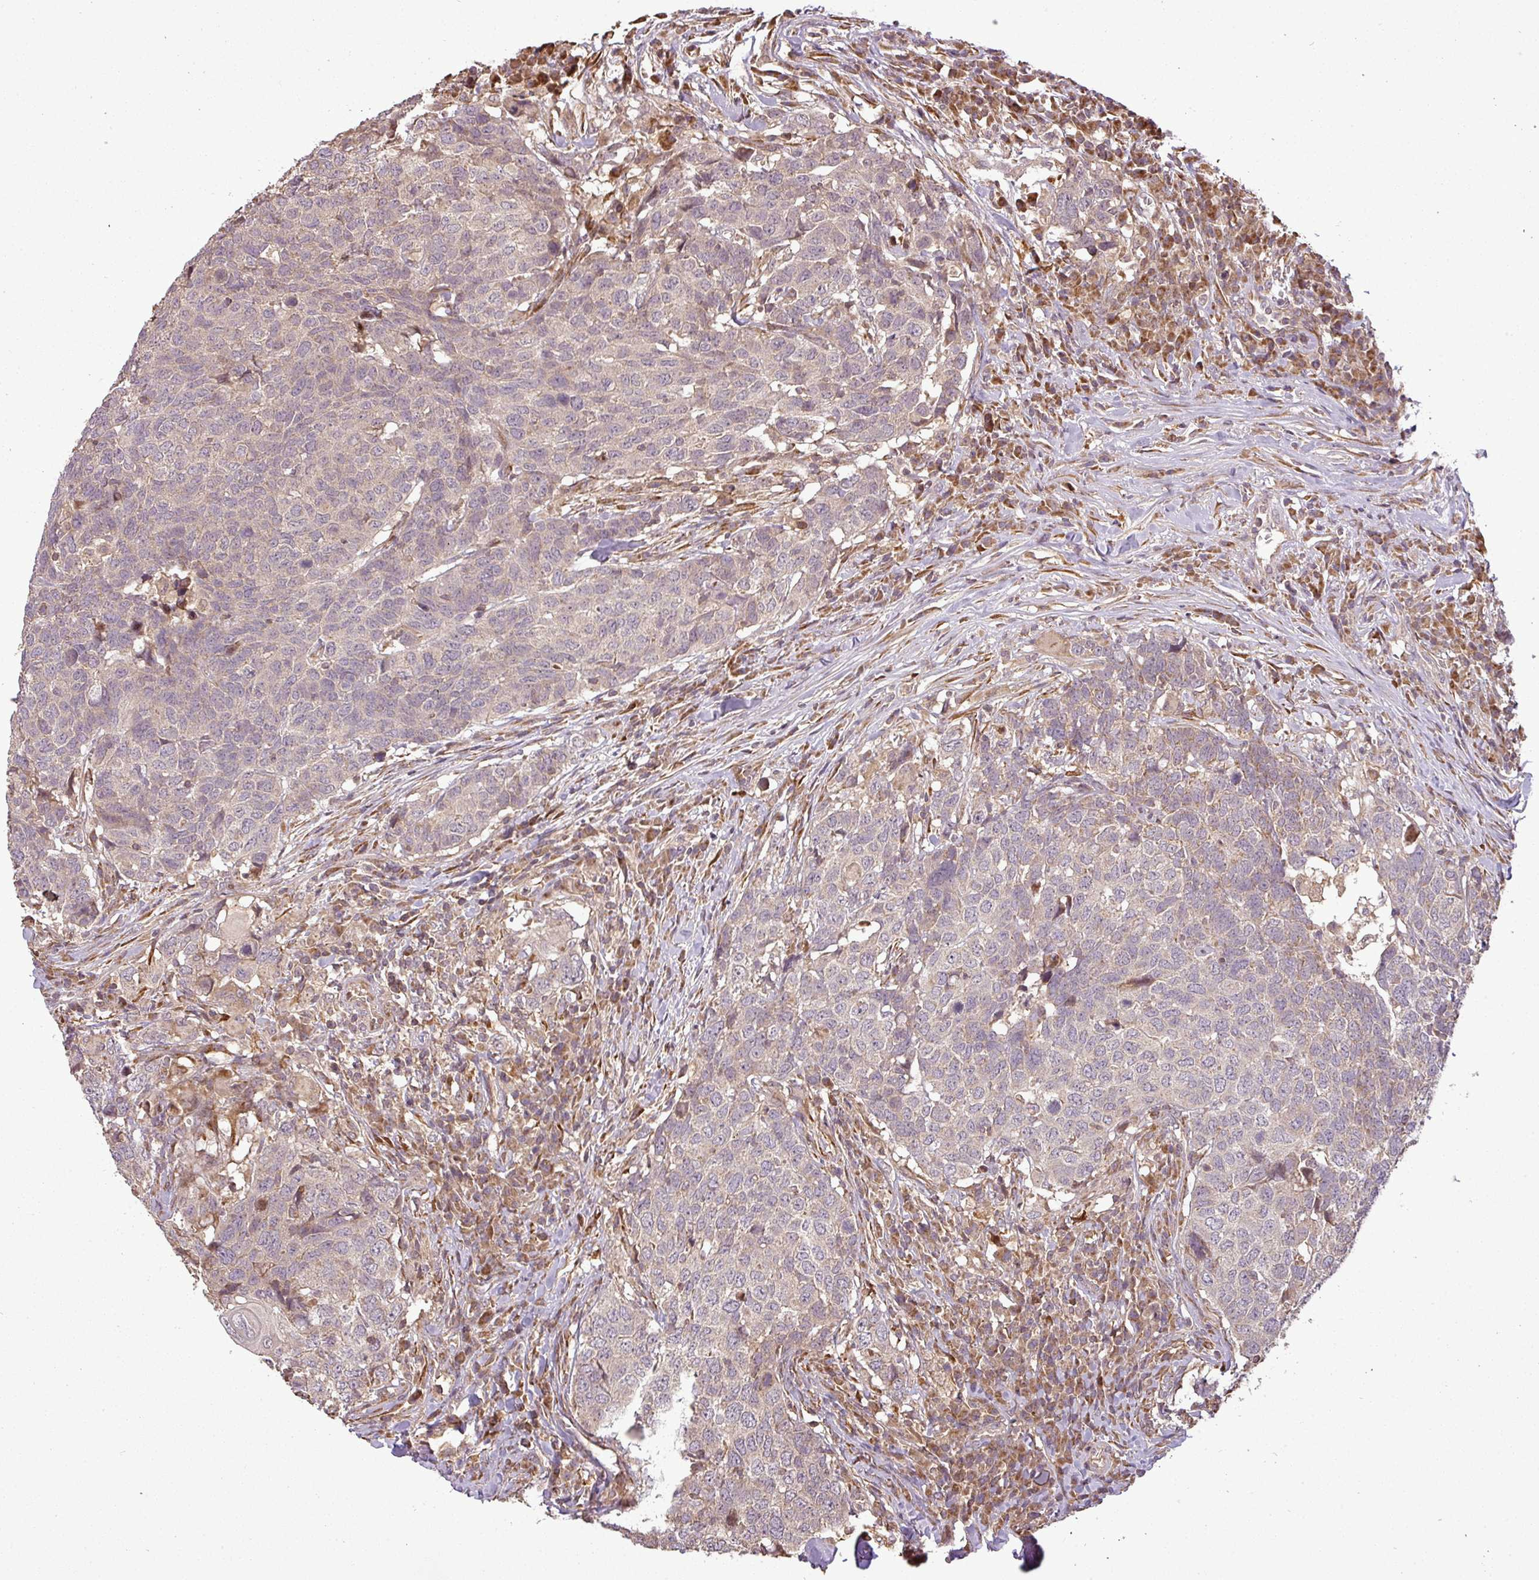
{"staining": {"intensity": "negative", "quantity": "none", "location": "none"}, "tissue": "head and neck cancer", "cell_type": "Tumor cells", "image_type": "cancer", "snomed": [{"axis": "morphology", "description": "Normal tissue, NOS"}, {"axis": "morphology", "description": "Squamous cell carcinoma, NOS"}, {"axis": "topography", "description": "Skeletal muscle"}, {"axis": "topography", "description": "Vascular tissue"}, {"axis": "topography", "description": "Peripheral nerve tissue"}, {"axis": "topography", "description": "Head-Neck"}], "caption": "There is no significant staining in tumor cells of head and neck cancer (squamous cell carcinoma).", "gene": "FAIM", "patient": {"sex": "male", "age": 66}}